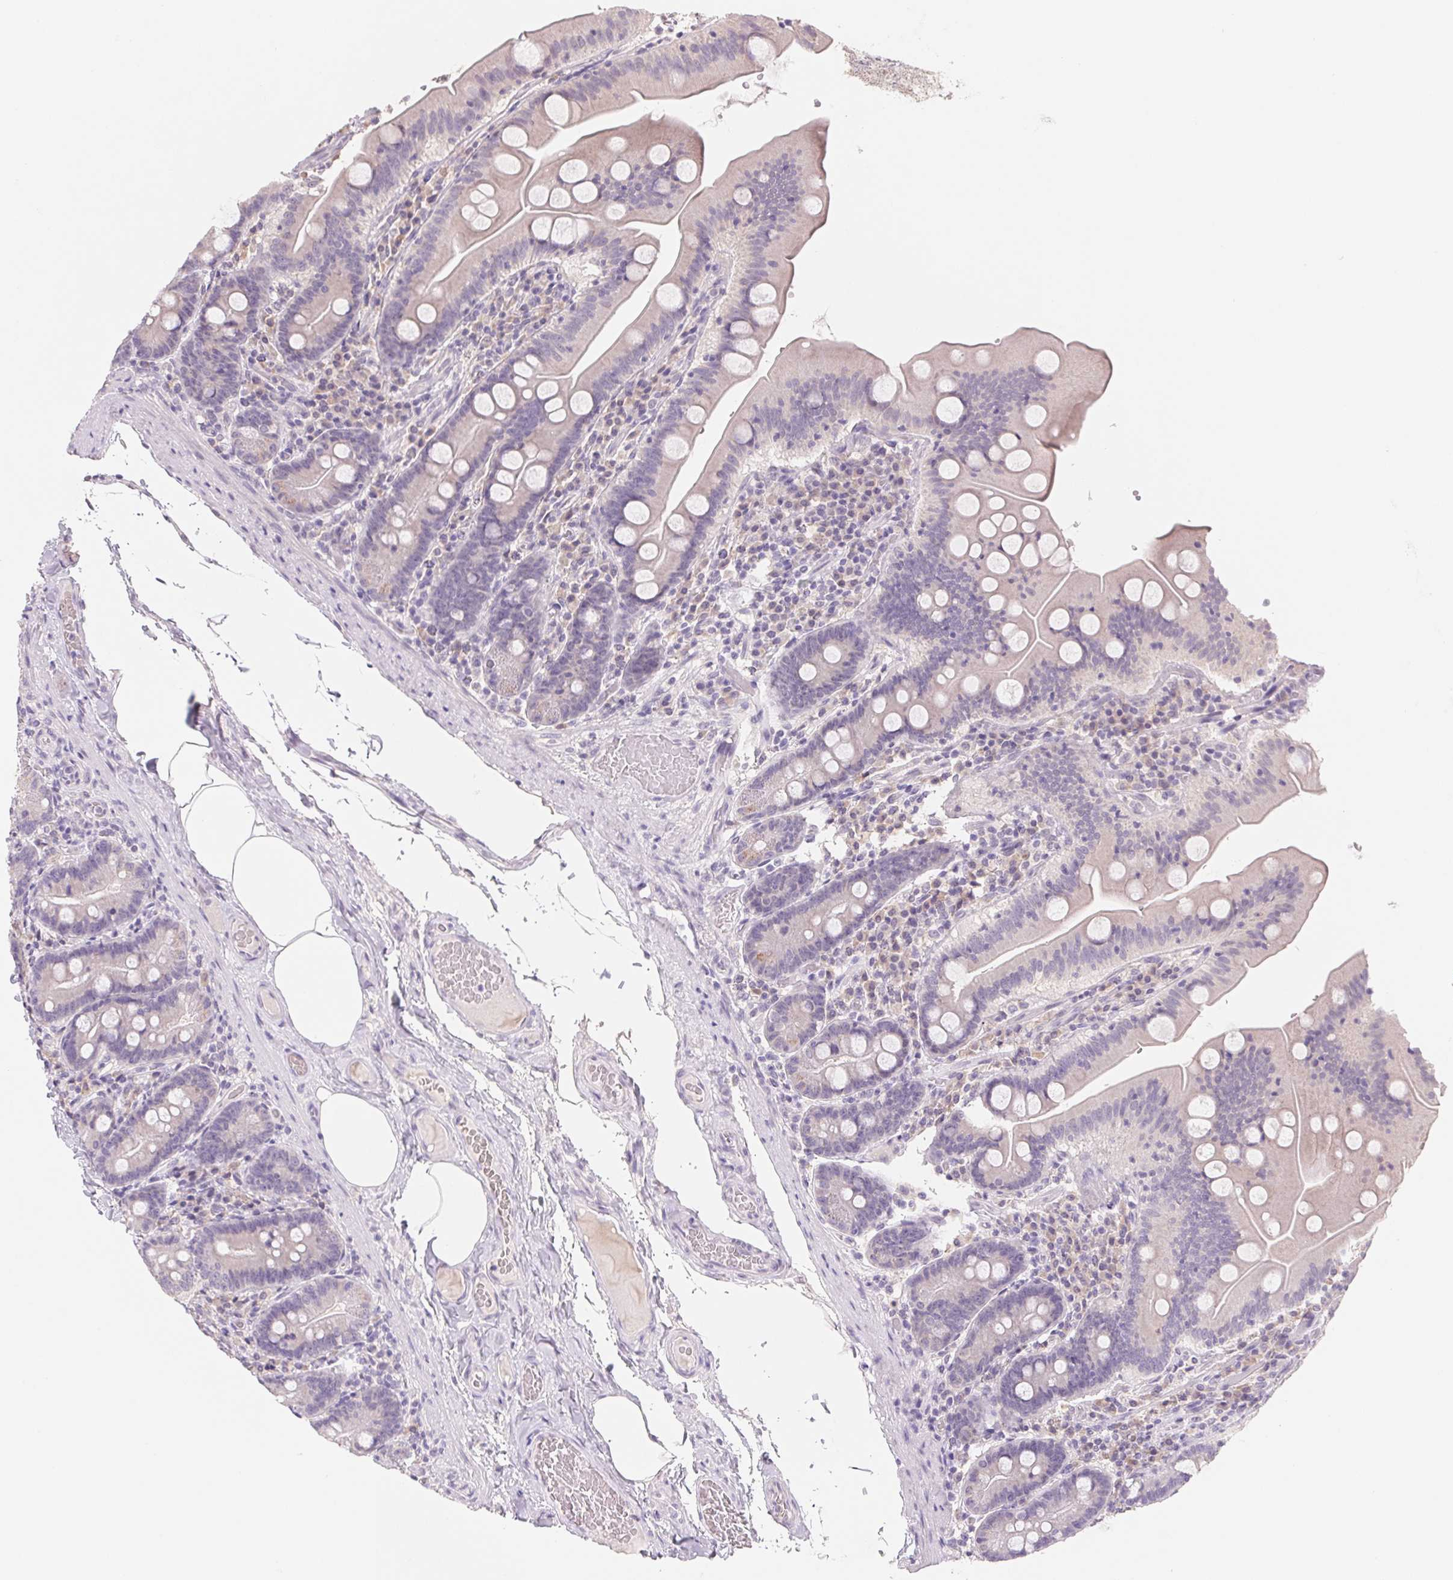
{"staining": {"intensity": "negative", "quantity": "none", "location": "none"}, "tissue": "small intestine", "cell_type": "Glandular cells", "image_type": "normal", "snomed": [{"axis": "morphology", "description": "Normal tissue, NOS"}, {"axis": "topography", "description": "Small intestine"}], "caption": "DAB (3,3'-diaminobenzidine) immunohistochemical staining of normal human small intestine demonstrates no significant staining in glandular cells.", "gene": "PNMA8B", "patient": {"sex": "male", "age": 37}}